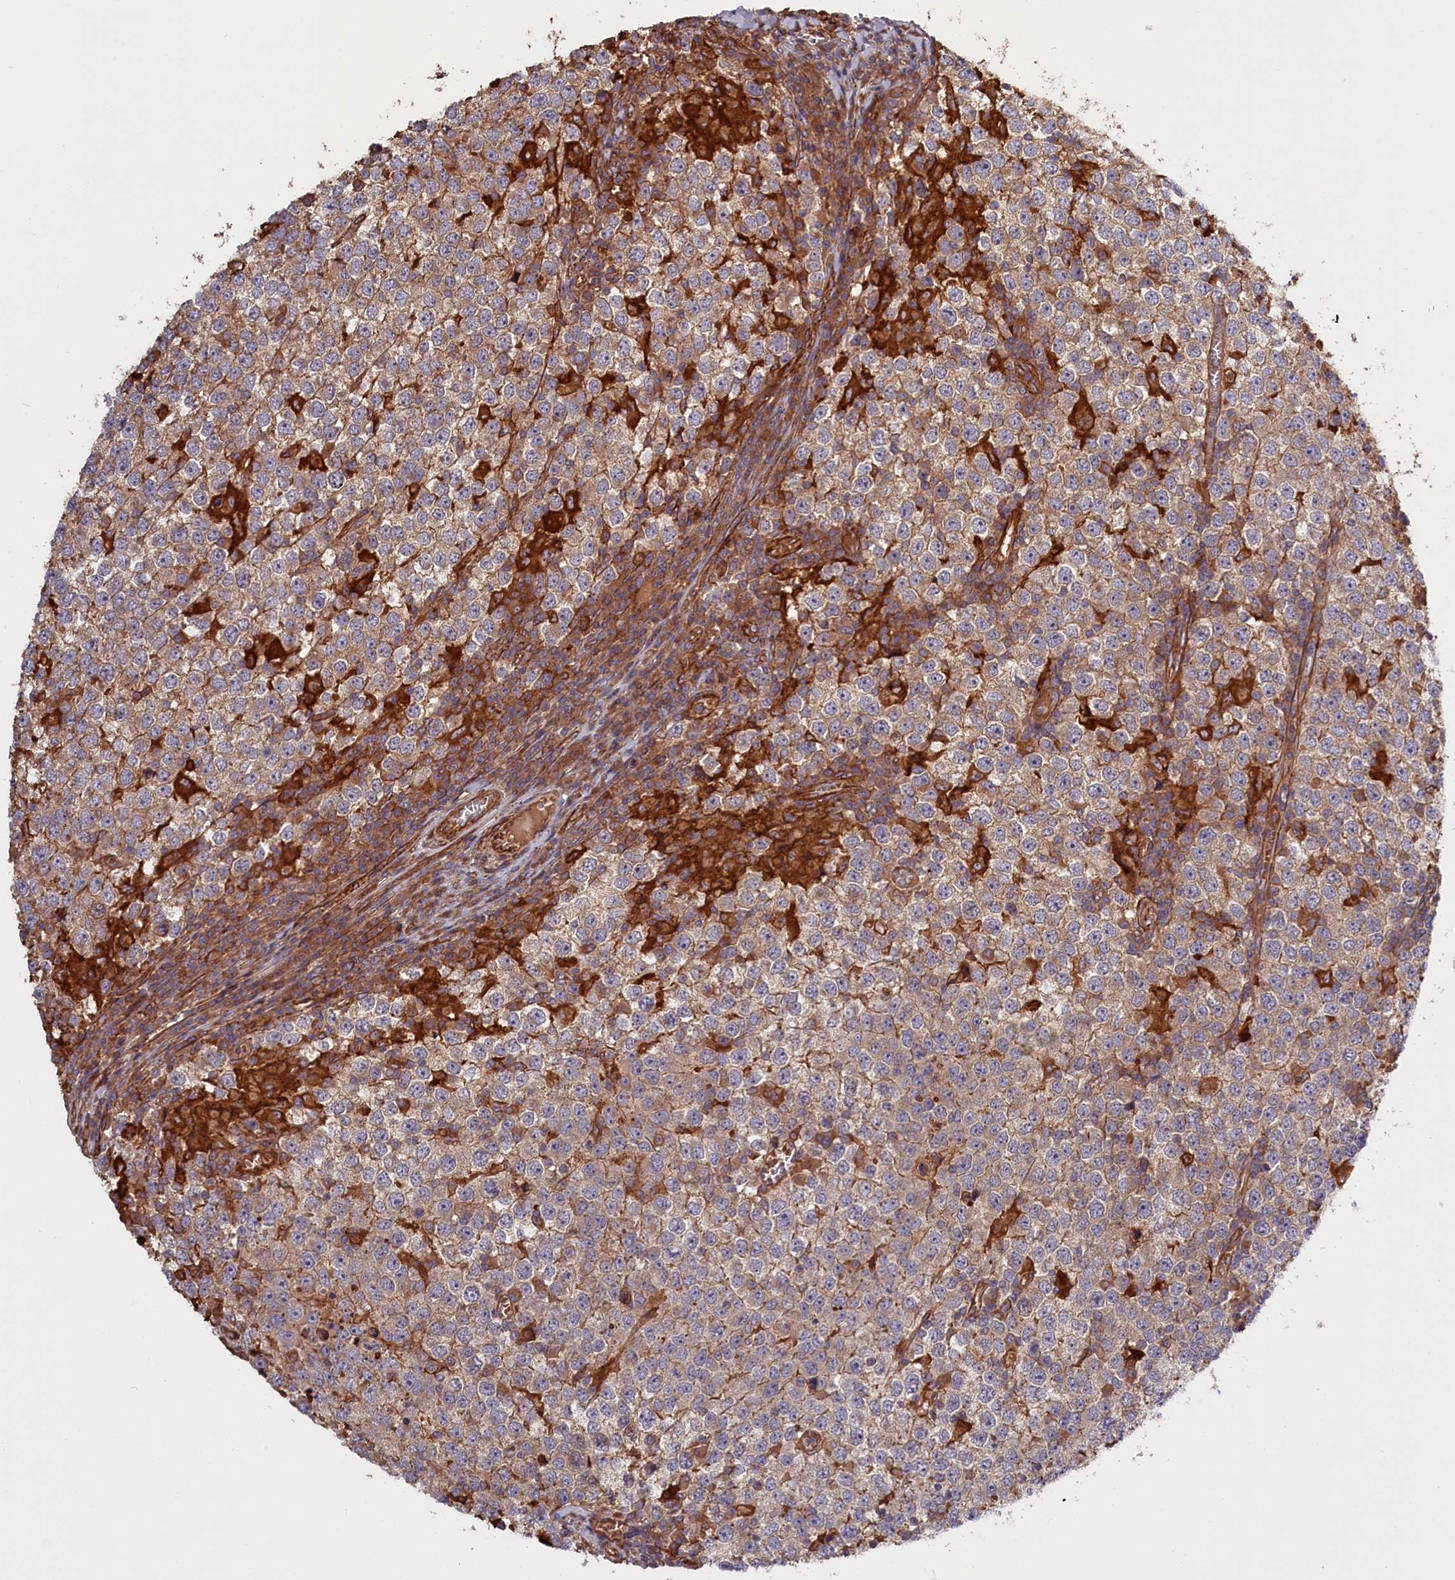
{"staining": {"intensity": "weak", "quantity": ">75%", "location": "cytoplasmic/membranous"}, "tissue": "testis cancer", "cell_type": "Tumor cells", "image_type": "cancer", "snomed": [{"axis": "morphology", "description": "Seminoma, NOS"}, {"axis": "topography", "description": "Testis"}], "caption": "Seminoma (testis) stained for a protein (brown) shows weak cytoplasmic/membranous positive positivity in about >75% of tumor cells.", "gene": "FUZ", "patient": {"sex": "male", "age": 65}}